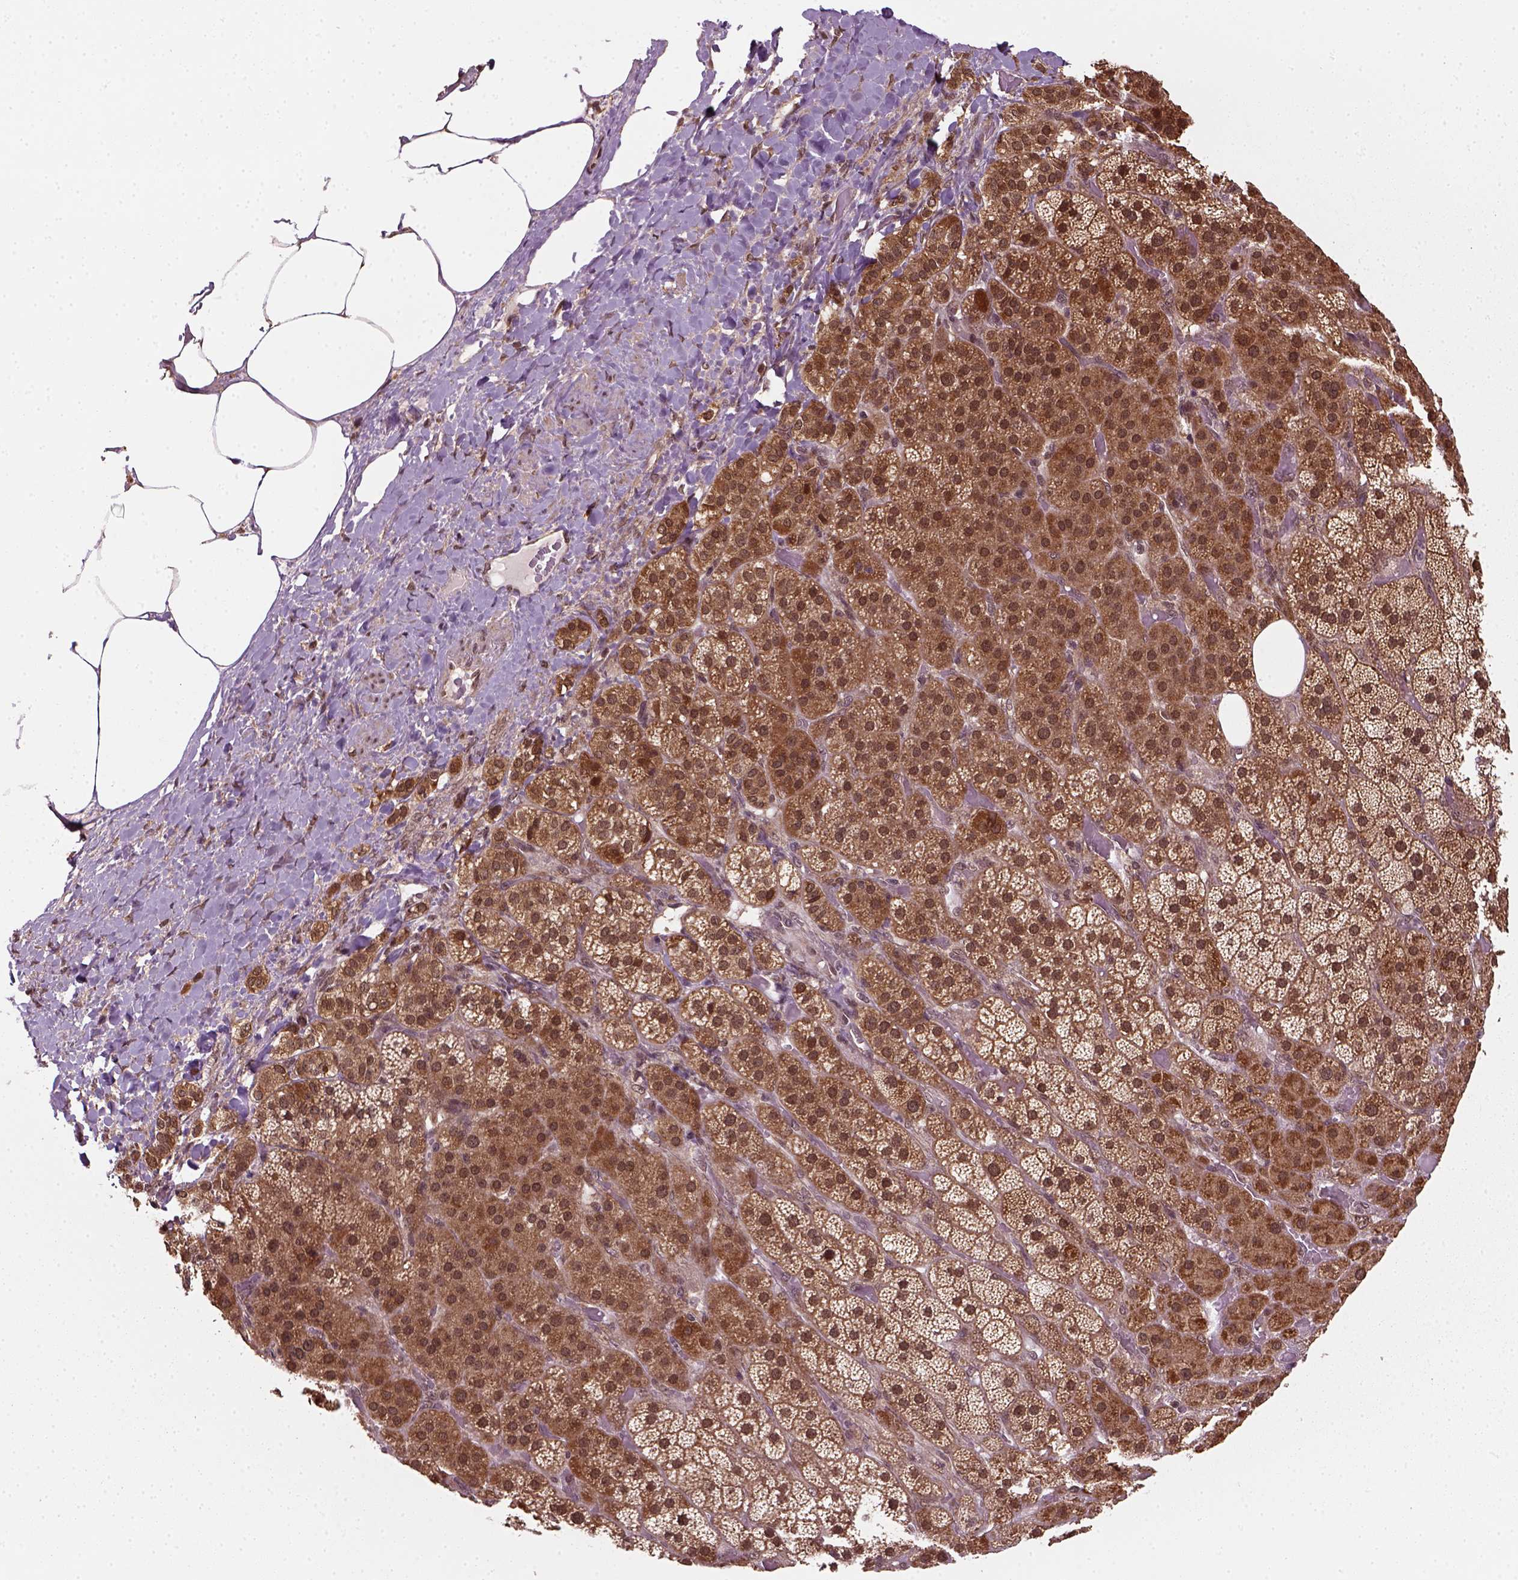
{"staining": {"intensity": "moderate", "quantity": ">75%", "location": "cytoplasmic/membranous,nuclear"}, "tissue": "adrenal gland", "cell_type": "Glandular cells", "image_type": "normal", "snomed": [{"axis": "morphology", "description": "Normal tissue, NOS"}, {"axis": "topography", "description": "Adrenal gland"}], "caption": "IHC (DAB) staining of benign adrenal gland displays moderate cytoplasmic/membranous,nuclear protein positivity in about >75% of glandular cells. (DAB (3,3'-diaminobenzidine) = brown stain, brightfield microscopy at high magnification).", "gene": "NUDT9", "patient": {"sex": "male", "age": 57}}